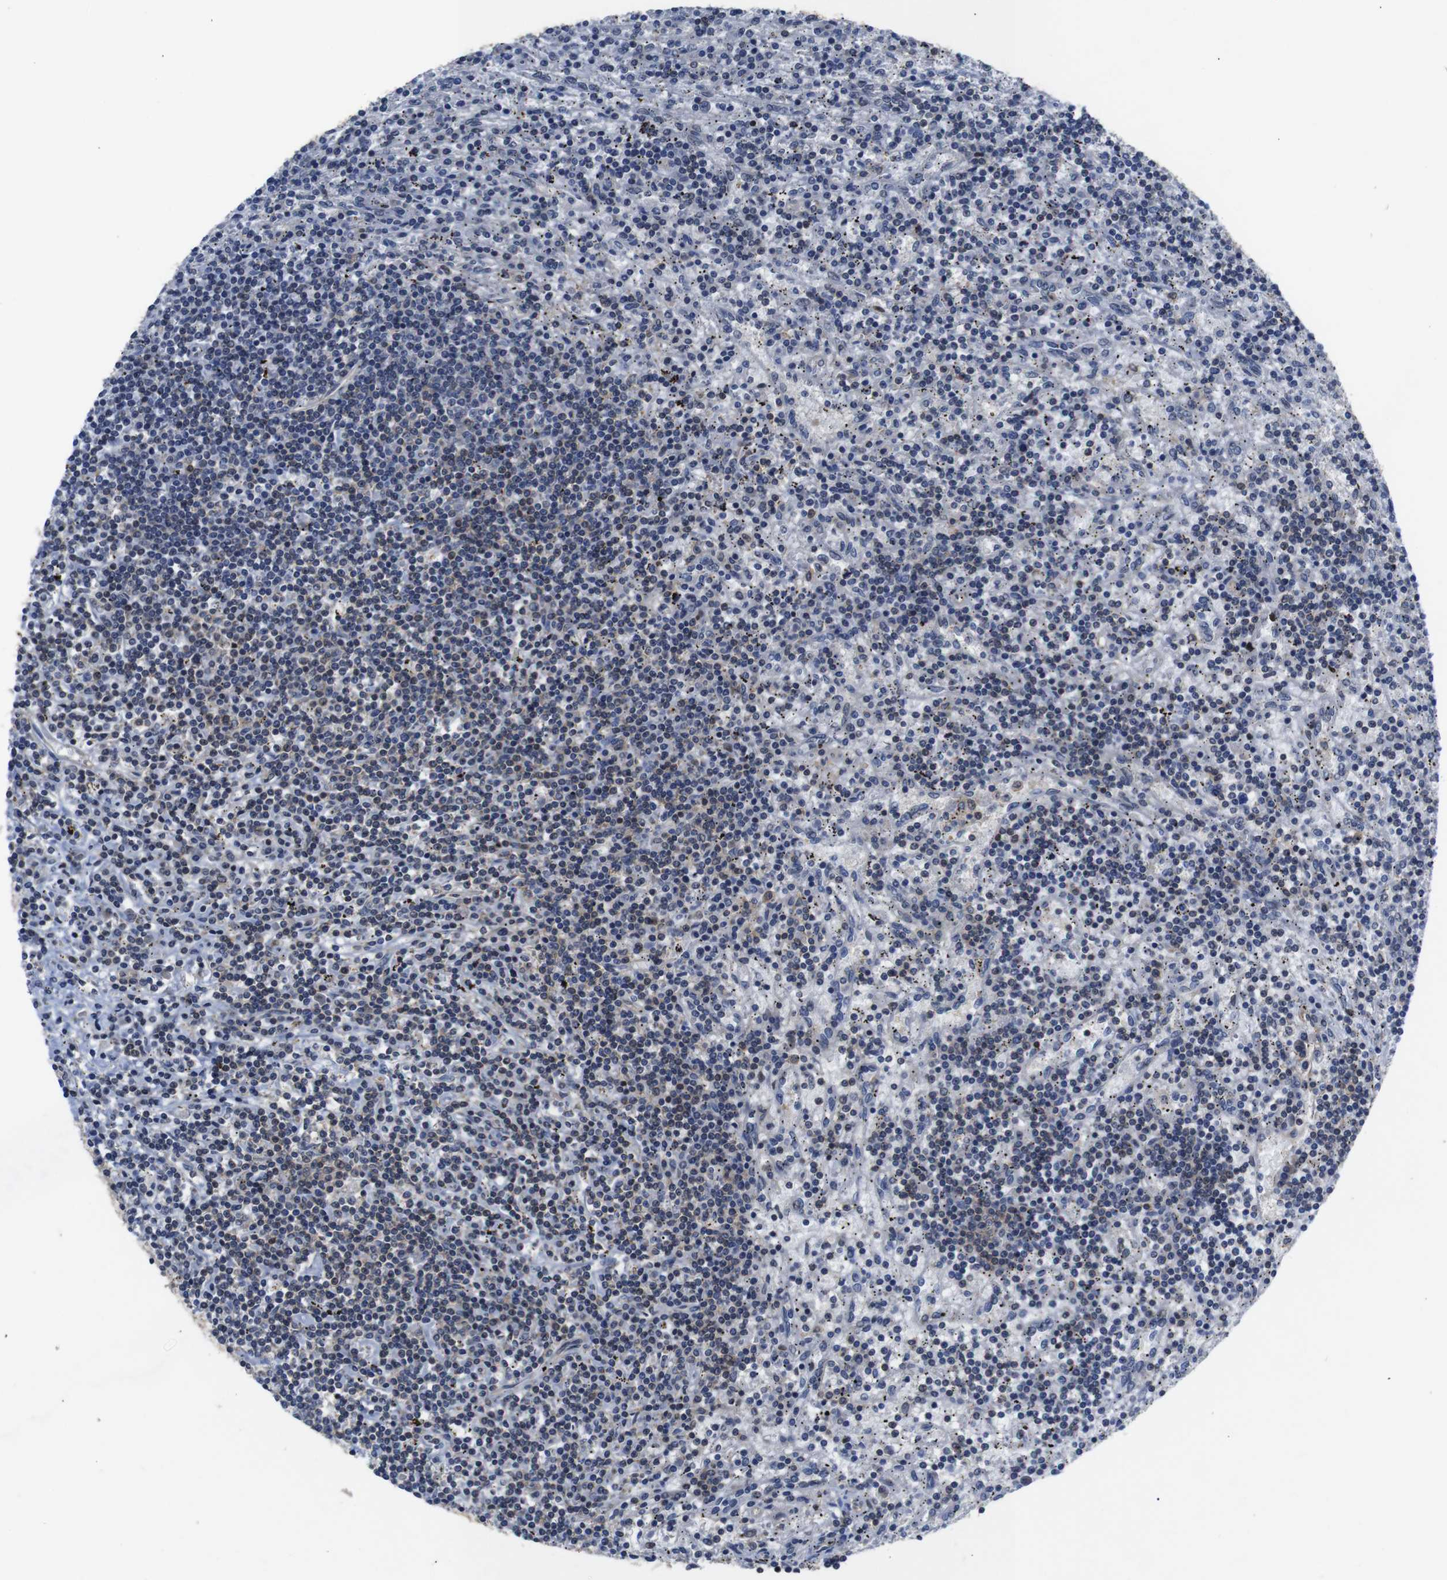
{"staining": {"intensity": "negative", "quantity": "none", "location": "none"}, "tissue": "lymphoma", "cell_type": "Tumor cells", "image_type": "cancer", "snomed": [{"axis": "morphology", "description": "Malignant lymphoma, non-Hodgkin's type, Low grade"}, {"axis": "topography", "description": "Spleen"}], "caption": "Immunohistochemistry (IHC) photomicrograph of neoplastic tissue: human malignant lymphoma, non-Hodgkin's type (low-grade) stained with DAB displays no significant protein staining in tumor cells.", "gene": "BRWD3", "patient": {"sex": "male", "age": 76}}